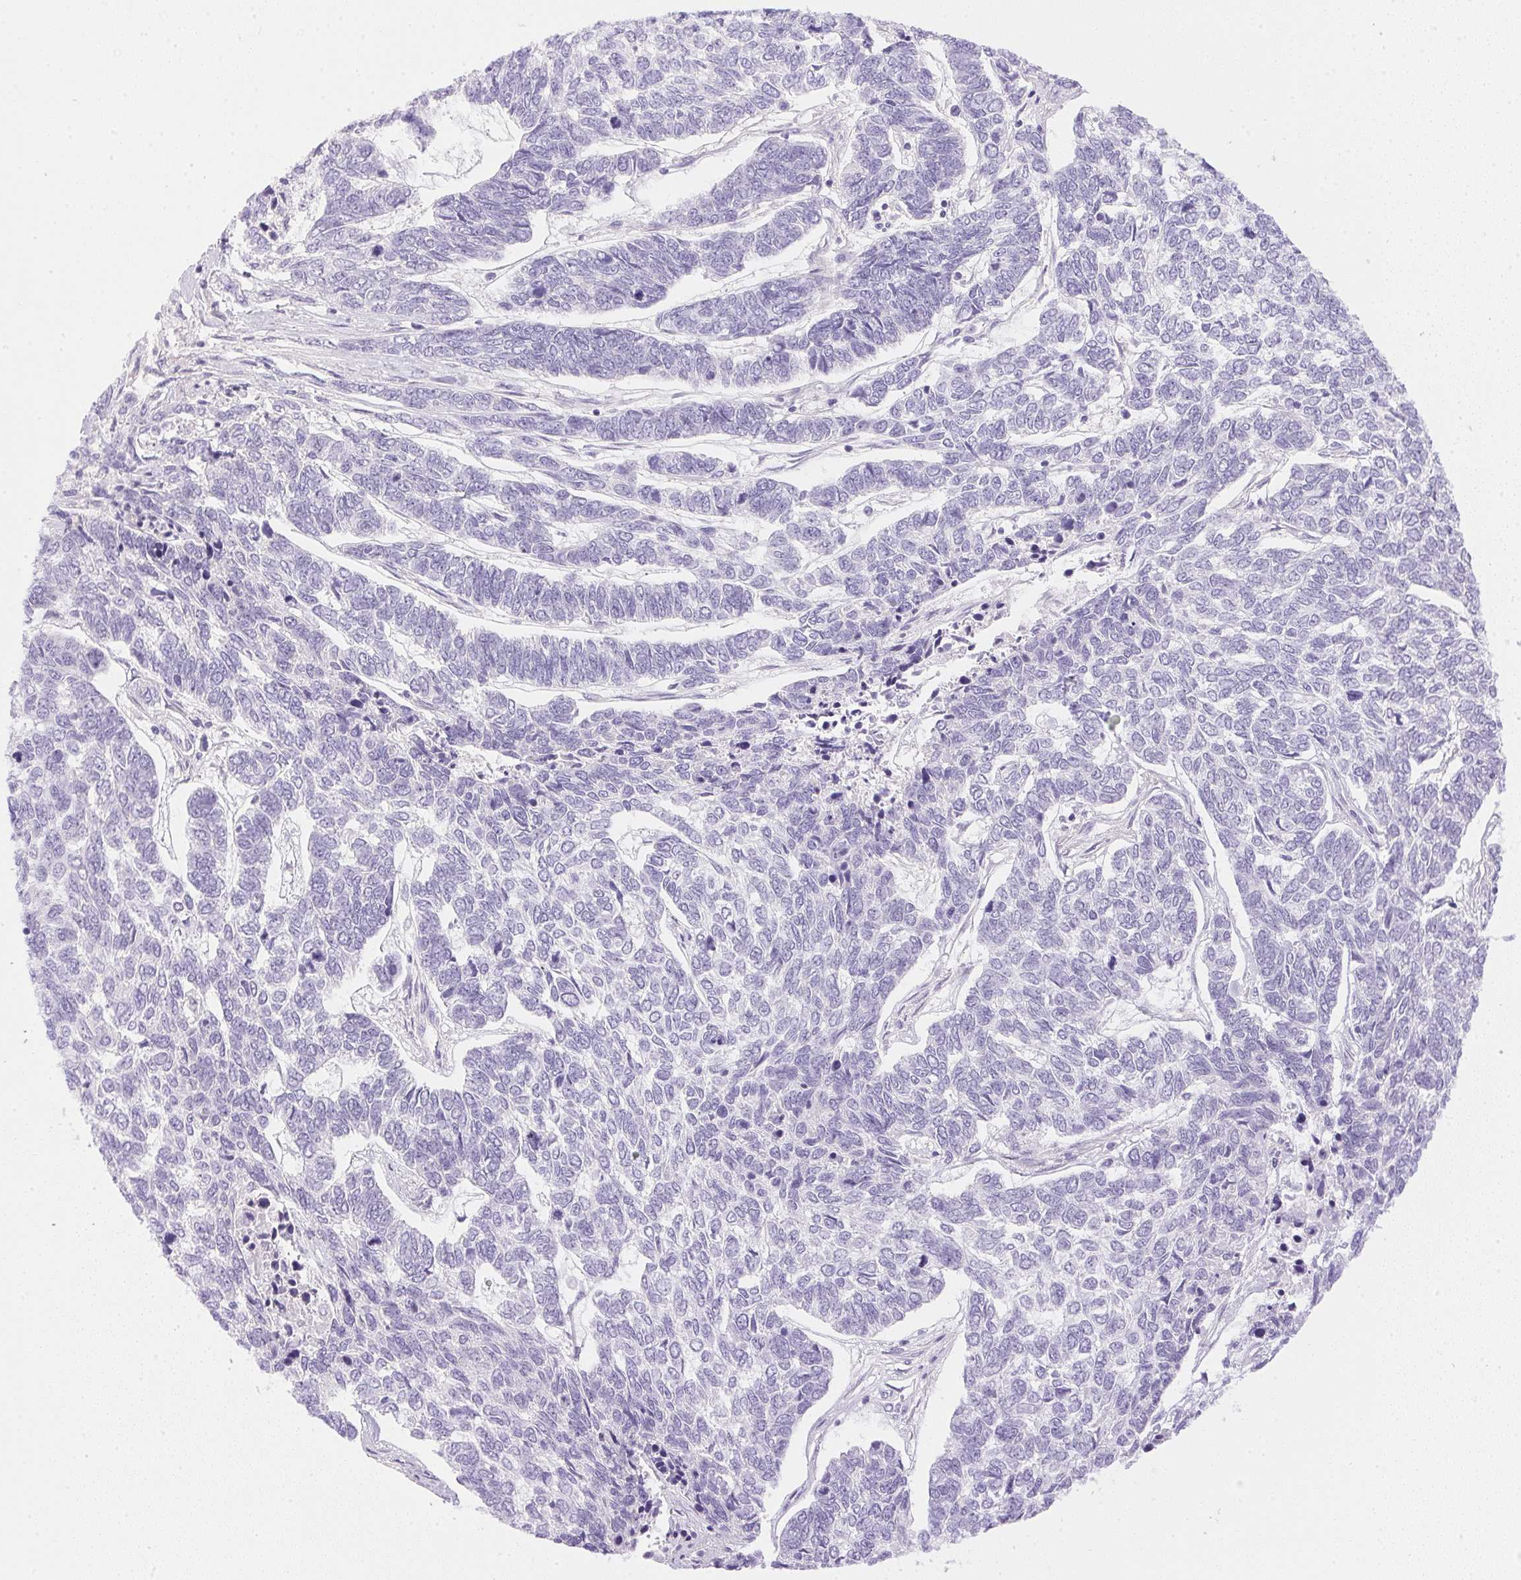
{"staining": {"intensity": "negative", "quantity": "none", "location": "none"}, "tissue": "skin cancer", "cell_type": "Tumor cells", "image_type": "cancer", "snomed": [{"axis": "morphology", "description": "Basal cell carcinoma"}, {"axis": "topography", "description": "Skin"}], "caption": "Immunohistochemical staining of human skin basal cell carcinoma exhibits no significant positivity in tumor cells. (Immunohistochemistry (ihc), brightfield microscopy, high magnification).", "gene": "CTRL", "patient": {"sex": "female", "age": 65}}